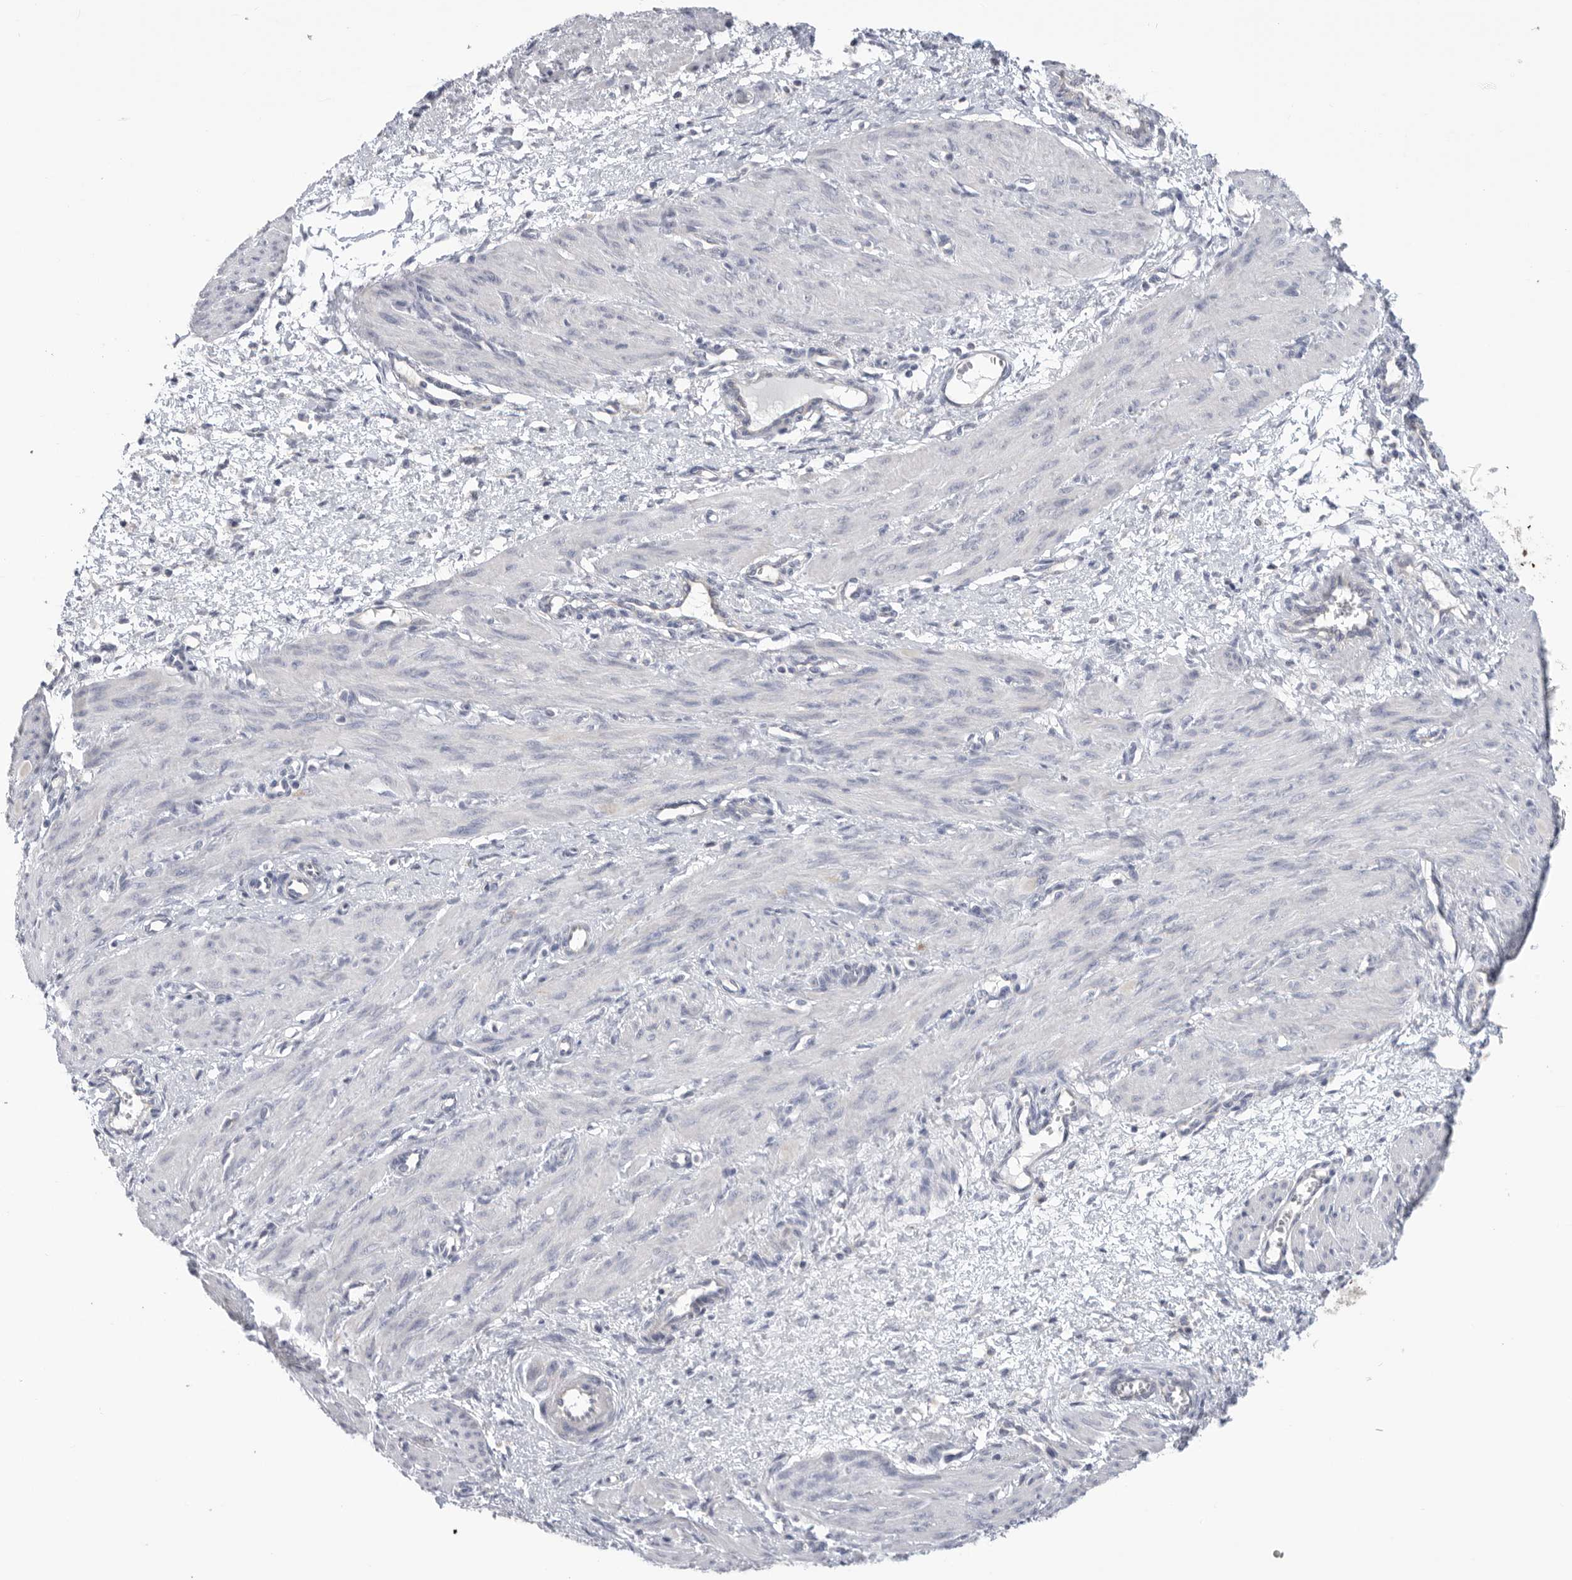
{"staining": {"intensity": "negative", "quantity": "none", "location": "none"}, "tissue": "smooth muscle", "cell_type": "Smooth muscle cells", "image_type": "normal", "snomed": [{"axis": "morphology", "description": "Normal tissue, NOS"}, {"axis": "topography", "description": "Endometrium"}], "caption": "This is a histopathology image of immunohistochemistry staining of normal smooth muscle, which shows no expression in smooth muscle cells.", "gene": "MTFR1L", "patient": {"sex": "female", "age": 33}}